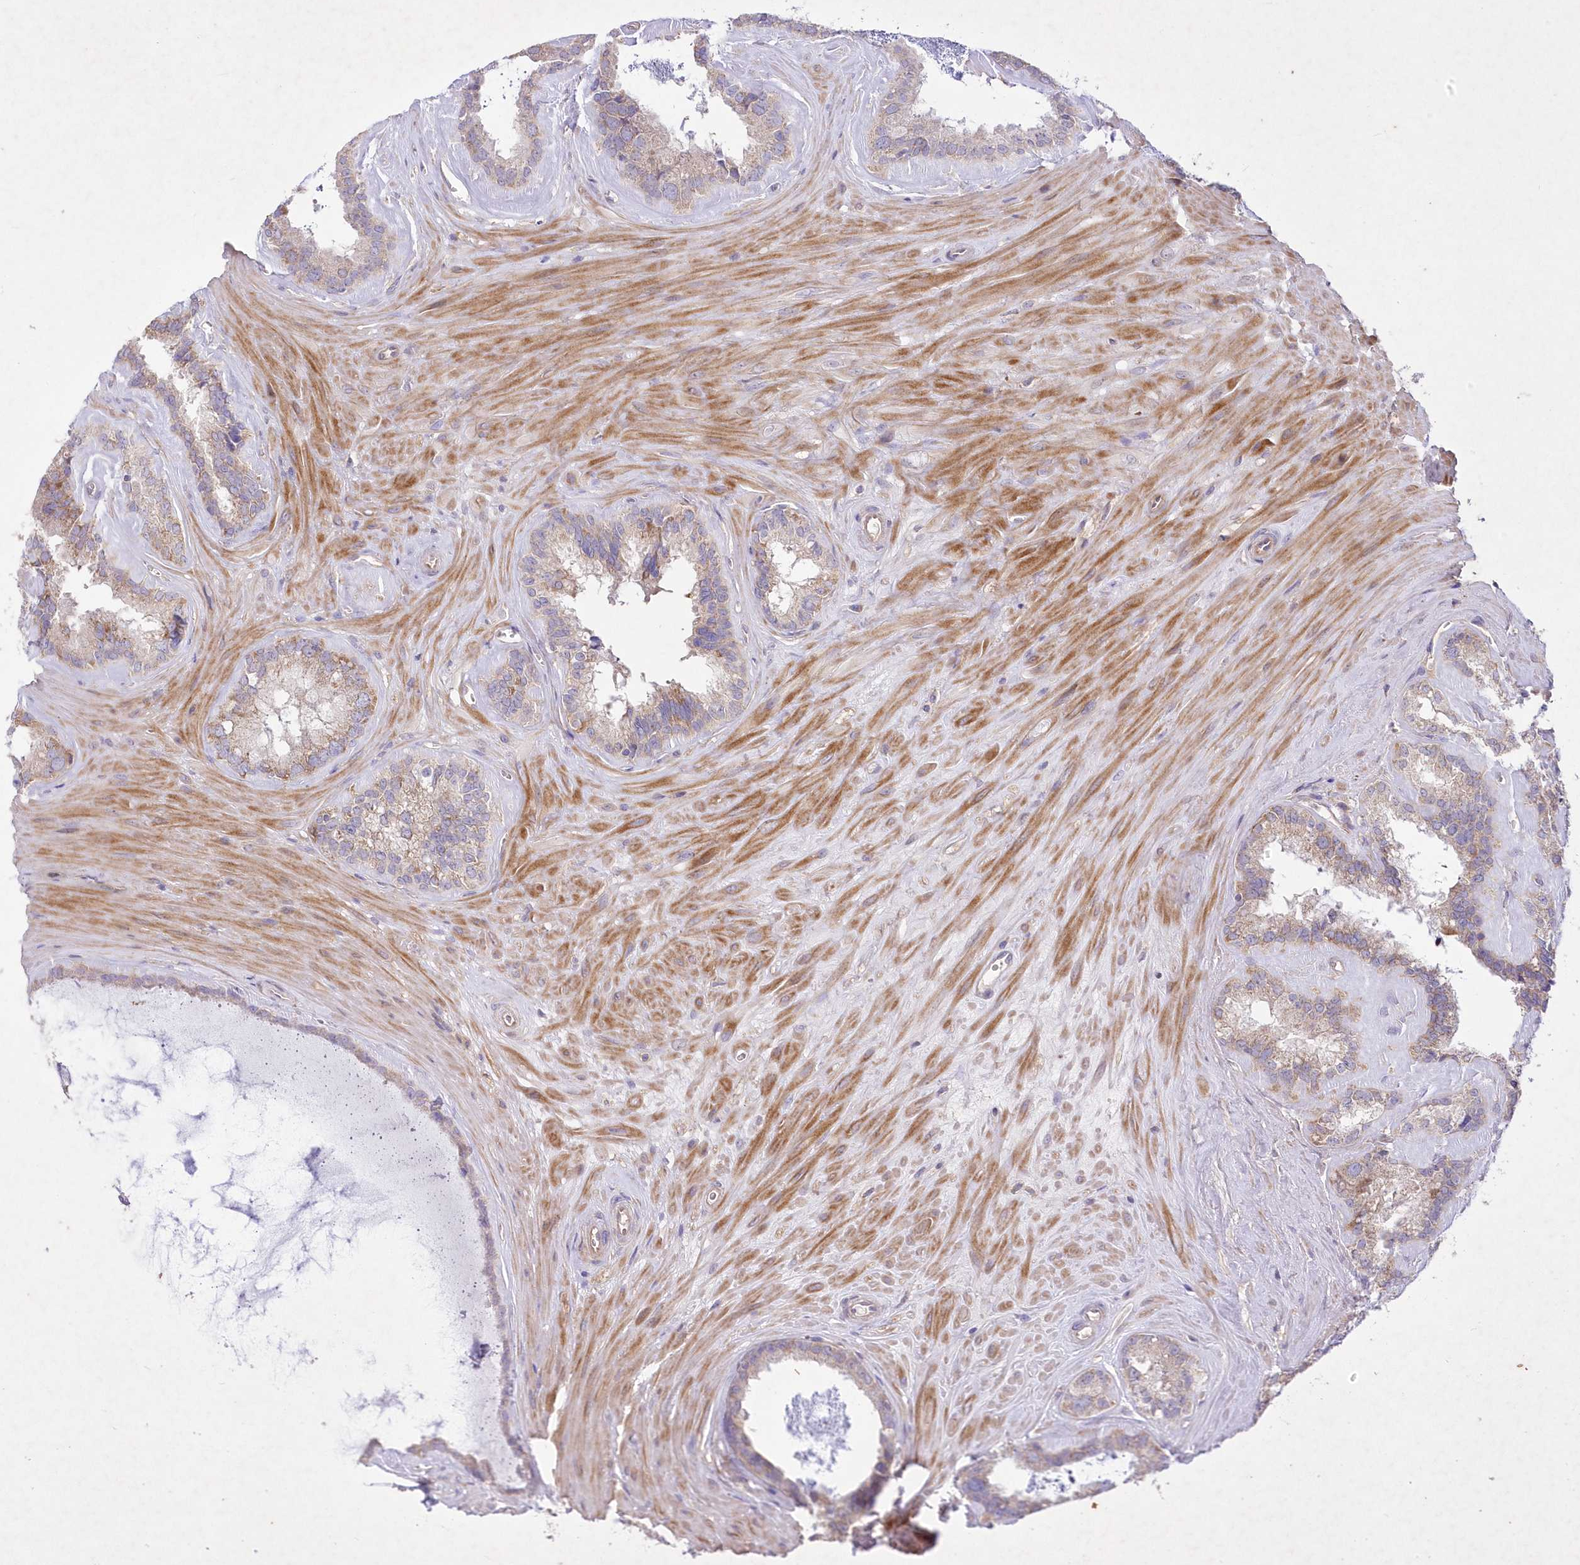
{"staining": {"intensity": "weak", "quantity": "<25%", "location": "cytoplasmic/membranous"}, "tissue": "seminal vesicle", "cell_type": "Glandular cells", "image_type": "normal", "snomed": [{"axis": "morphology", "description": "Normal tissue, NOS"}, {"axis": "topography", "description": "Prostate"}, {"axis": "topography", "description": "Seminal veicle"}], "caption": "IHC photomicrograph of normal seminal vesicle: human seminal vesicle stained with DAB demonstrates no significant protein expression in glandular cells. (DAB IHC, high magnification).", "gene": "ITSN2", "patient": {"sex": "male", "age": 59}}